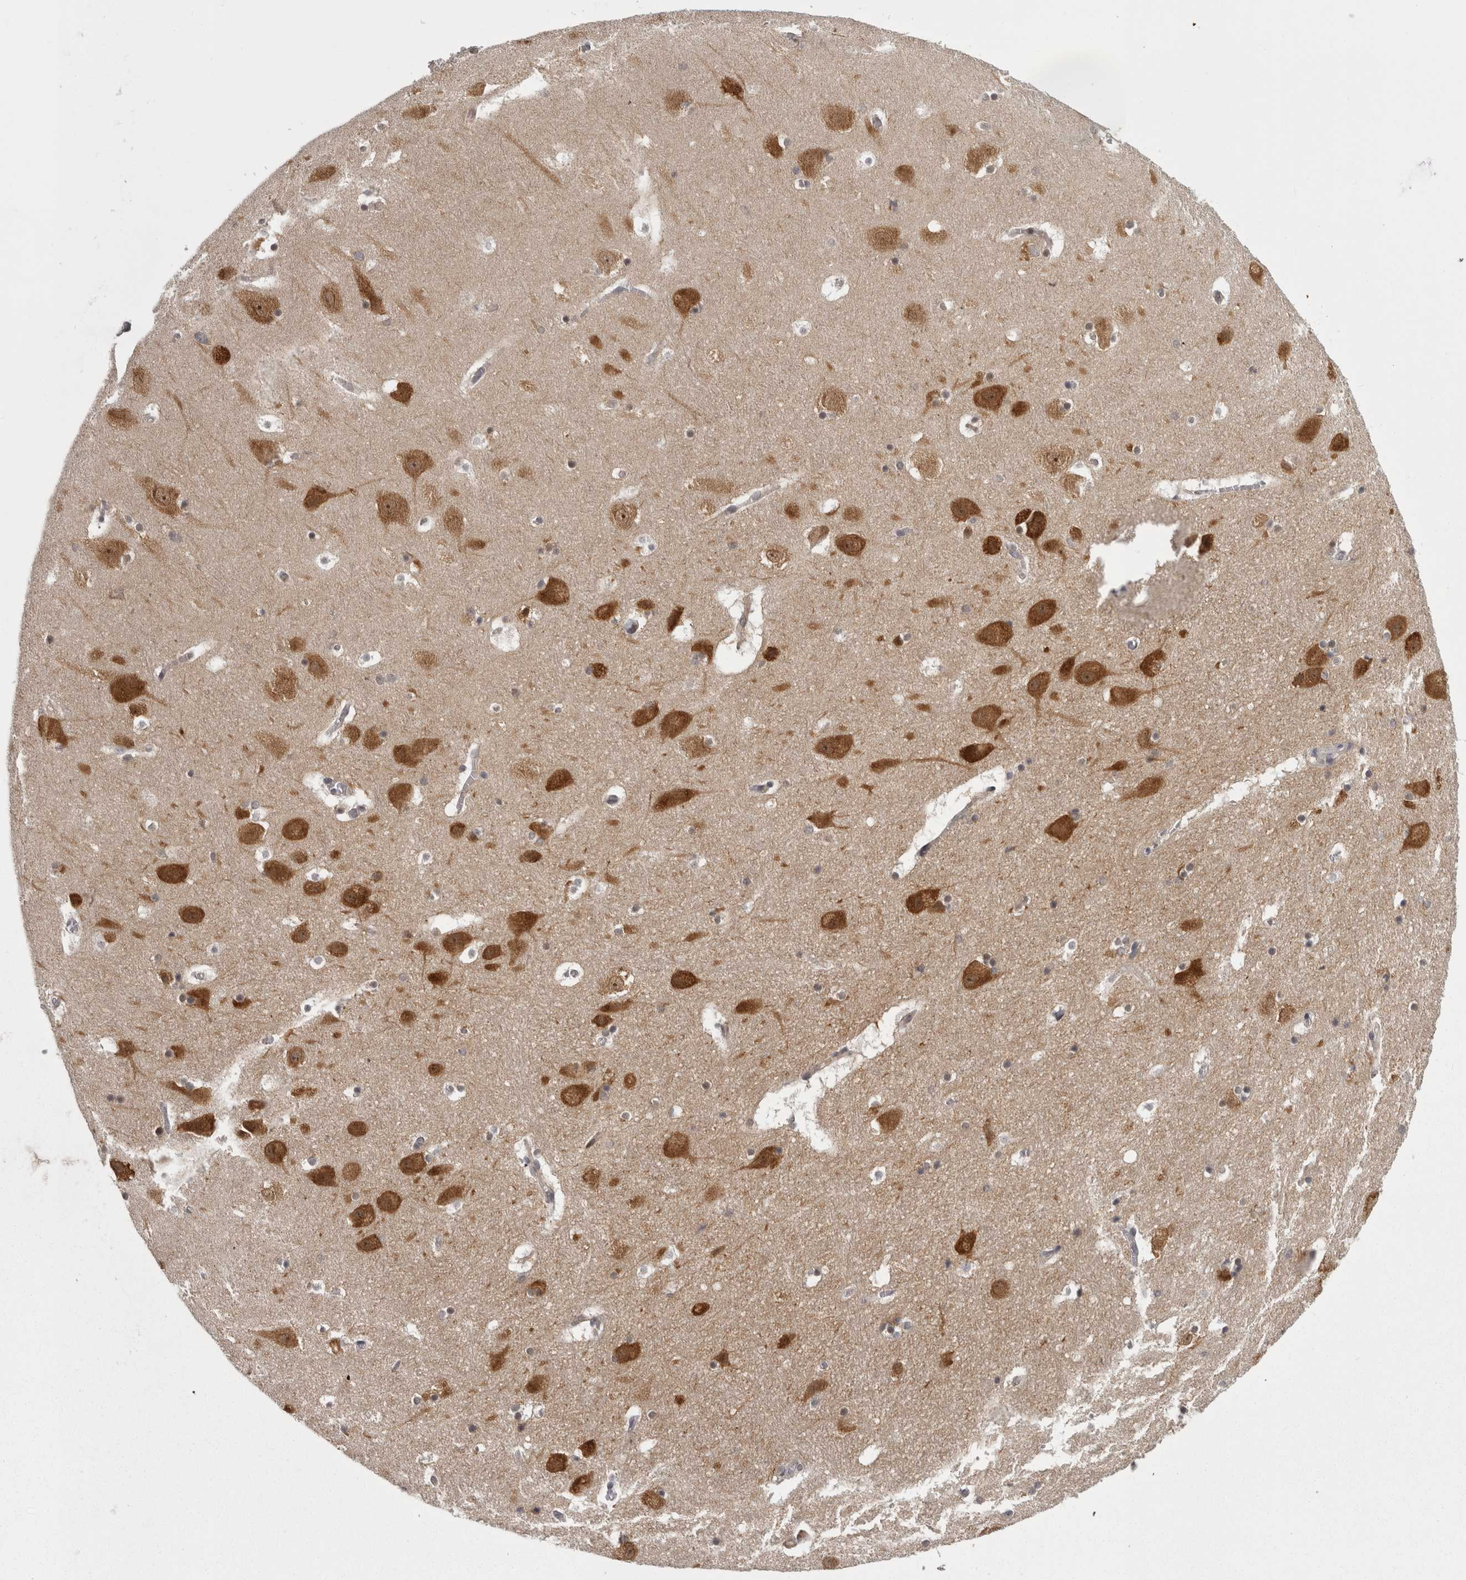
{"staining": {"intensity": "moderate", "quantity": "<25%", "location": "cytoplasmic/membranous"}, "tissue": "hippocampus", "cell_type": "Glial cells", "image_type": "normal", "snomed": [{"axis": "morphology", "description": "Normal tissue, NOS"}, {"axis": "topography", "description": "Hippocampus"}], "caption": "An IHC image of normal tissue is shown. Protein staining in brown shows moderate cytoplasmic/membranous positivity in hippocampus within glial cells.", "gene": "CACYBP", "patient": {"sex": "male", "age": 45}}